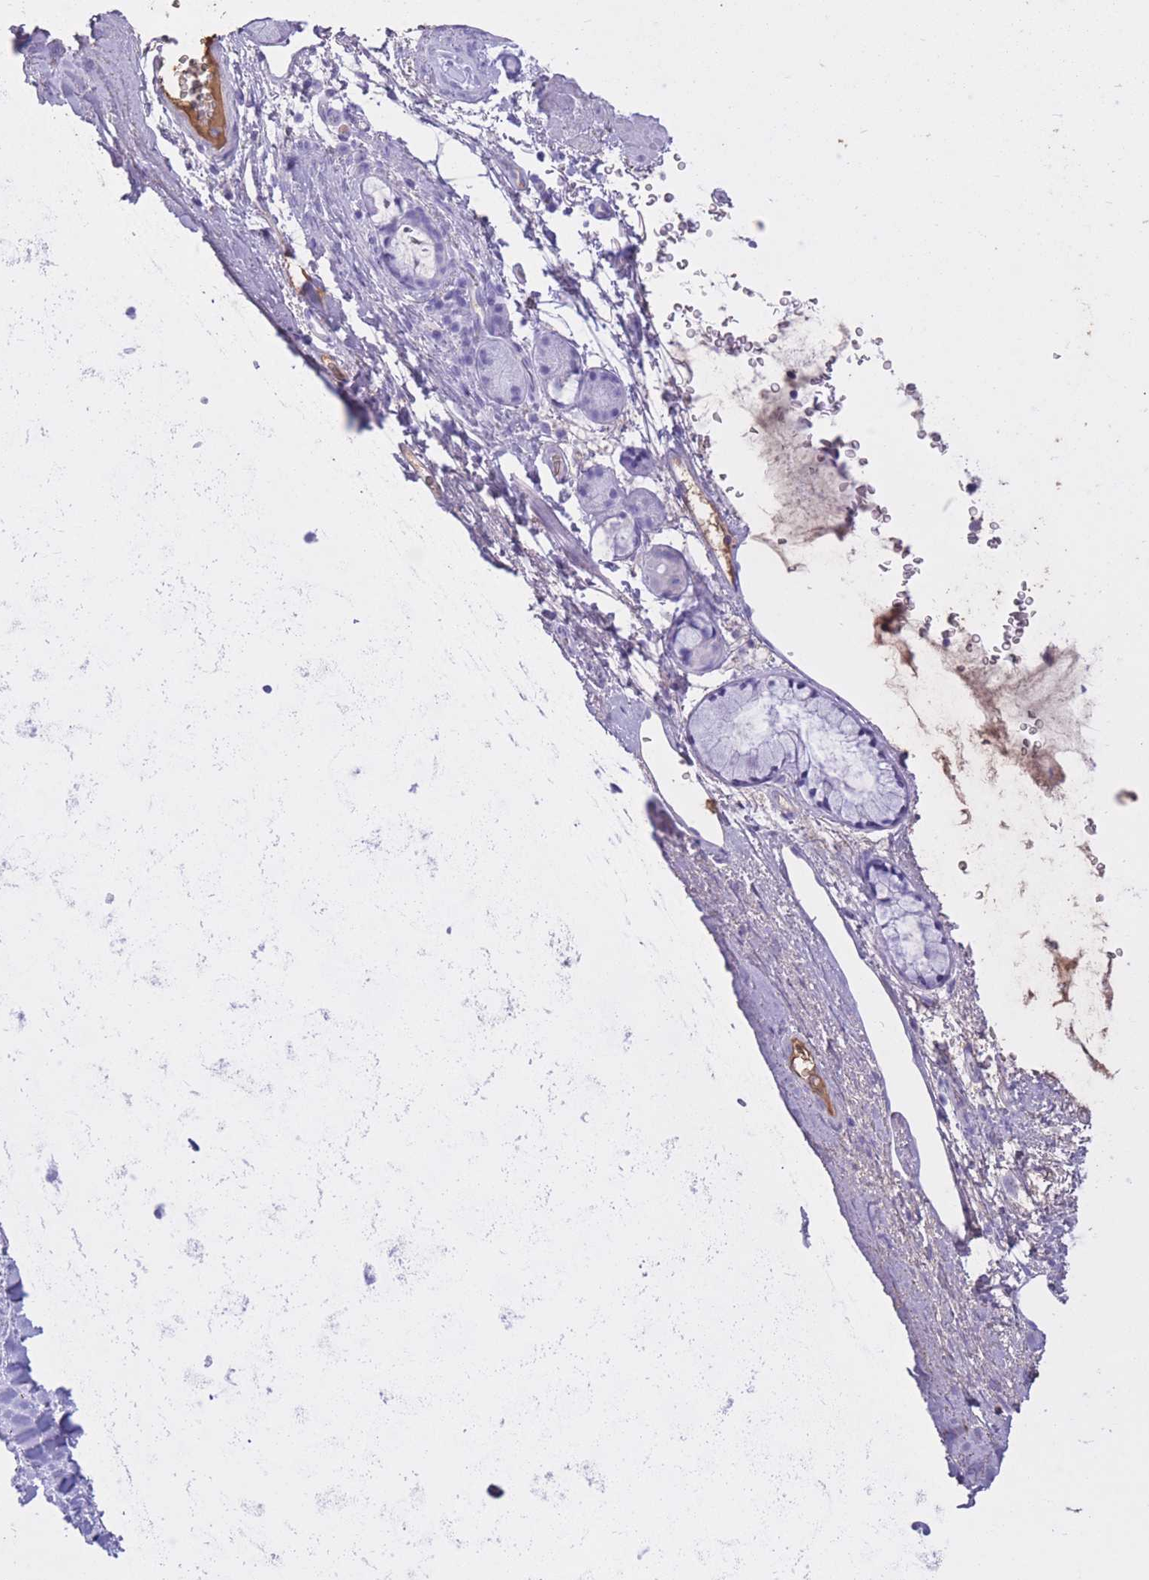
{"staining": {"intensity": "negative", "quantity": "none", "location": "none"}, "tissue": "adipose tissue", "cell_type": "Adipocytes", "image_type": "normal", "snomed": [{"axis": "morphology", "description": "Normal tissue, NOS"}, {"axis": "topography", "description": "Cartilage tissue"}, {"axis": "topography", "description": "Bronchus"}], "caption": "Immunohistochemical staining of unremarkable adipose tissue exhibits no significant staining in adipocytes.", "gene": "AP3S1", "patient": {"sex": "female", "age": 72}}